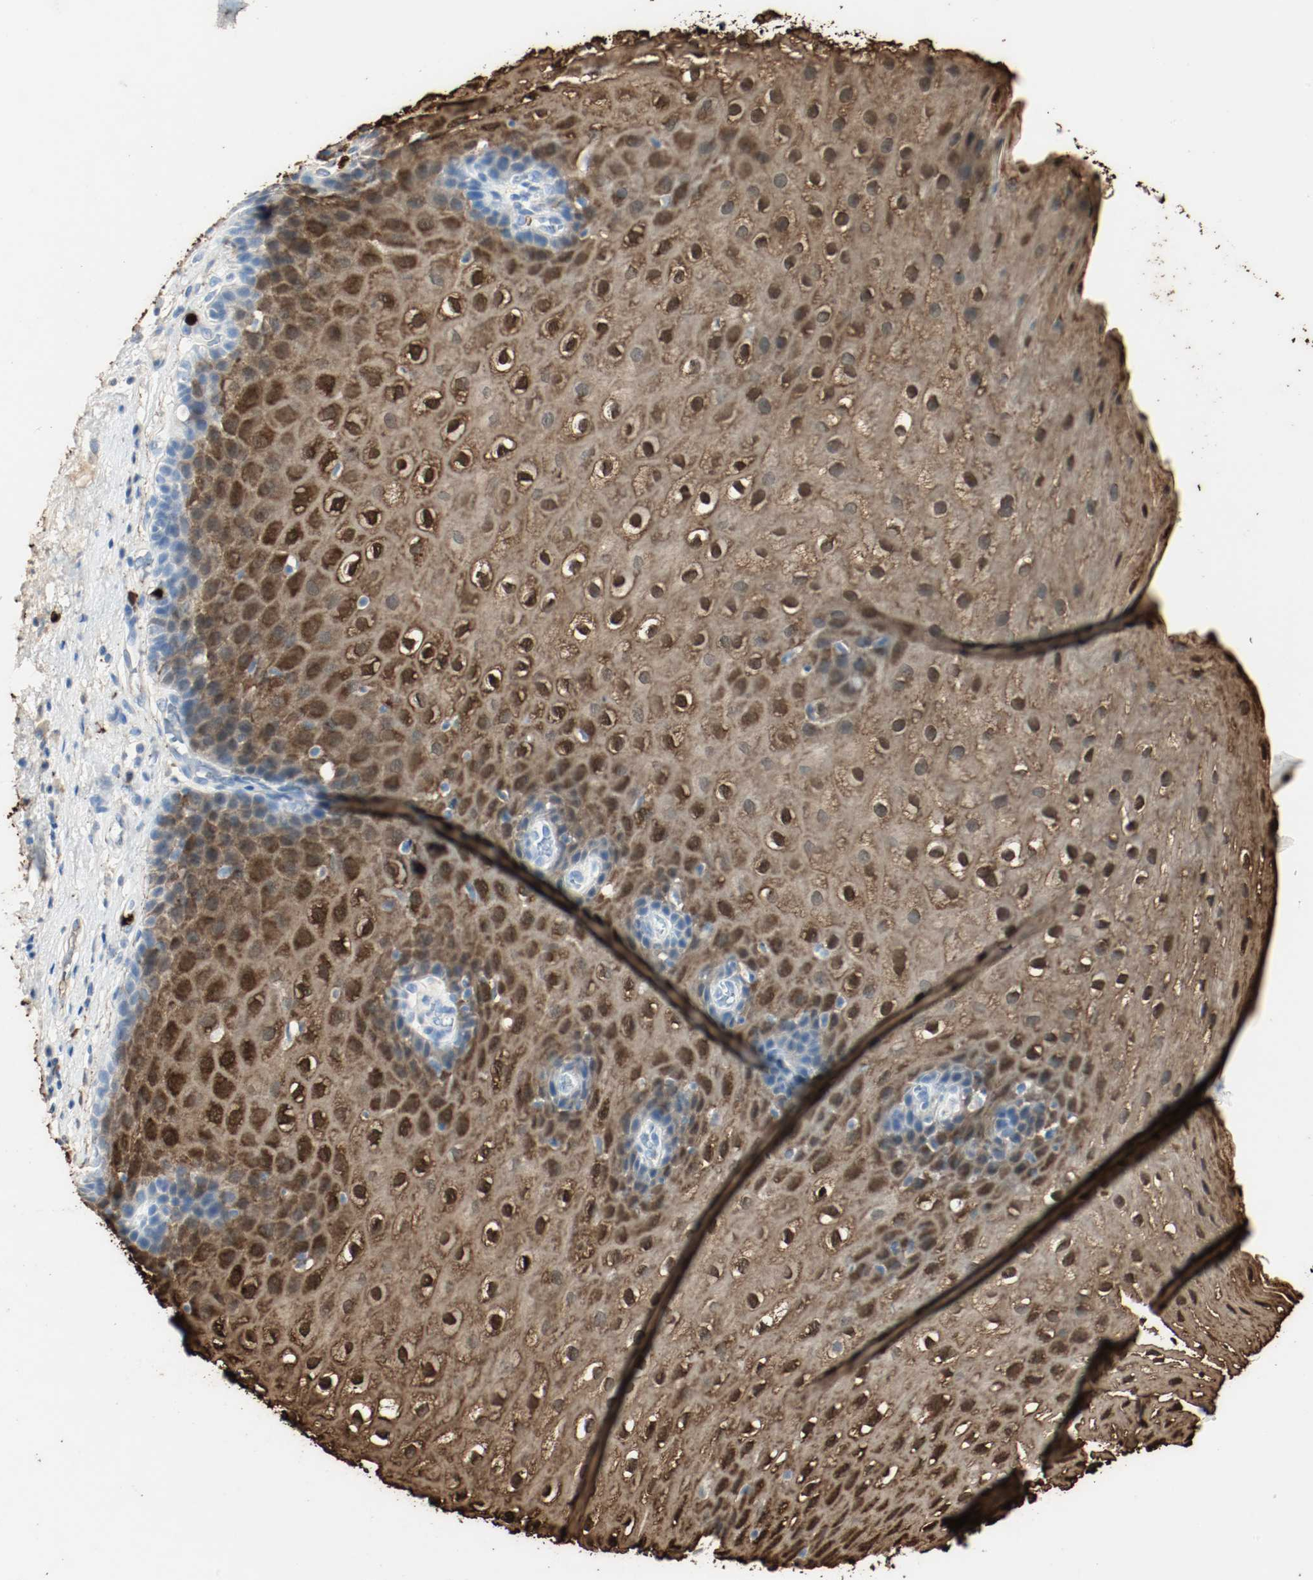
{"staining": {"intensity": "strong", "quantity": ">75%", "location": "cytoplasmic/membranous,nuclear"}, "tissue": "esophagus", "cell_type": "Squamous epithelial cells", "image_type": "normal", "snomed": [{"axis": "morphology", "description": "Normal tissue, NOS"}, {"axis": "topography", "description": "Esophagus"}], "caption": "Human esophagus stained with a brown dye demonstrates strong cytoplasmic/membranous,nuclear positive expression in approximately >75% of squamous epithelial cells.", "gene": "S100A9", "patient": {"sex": "male", "age": 48}}